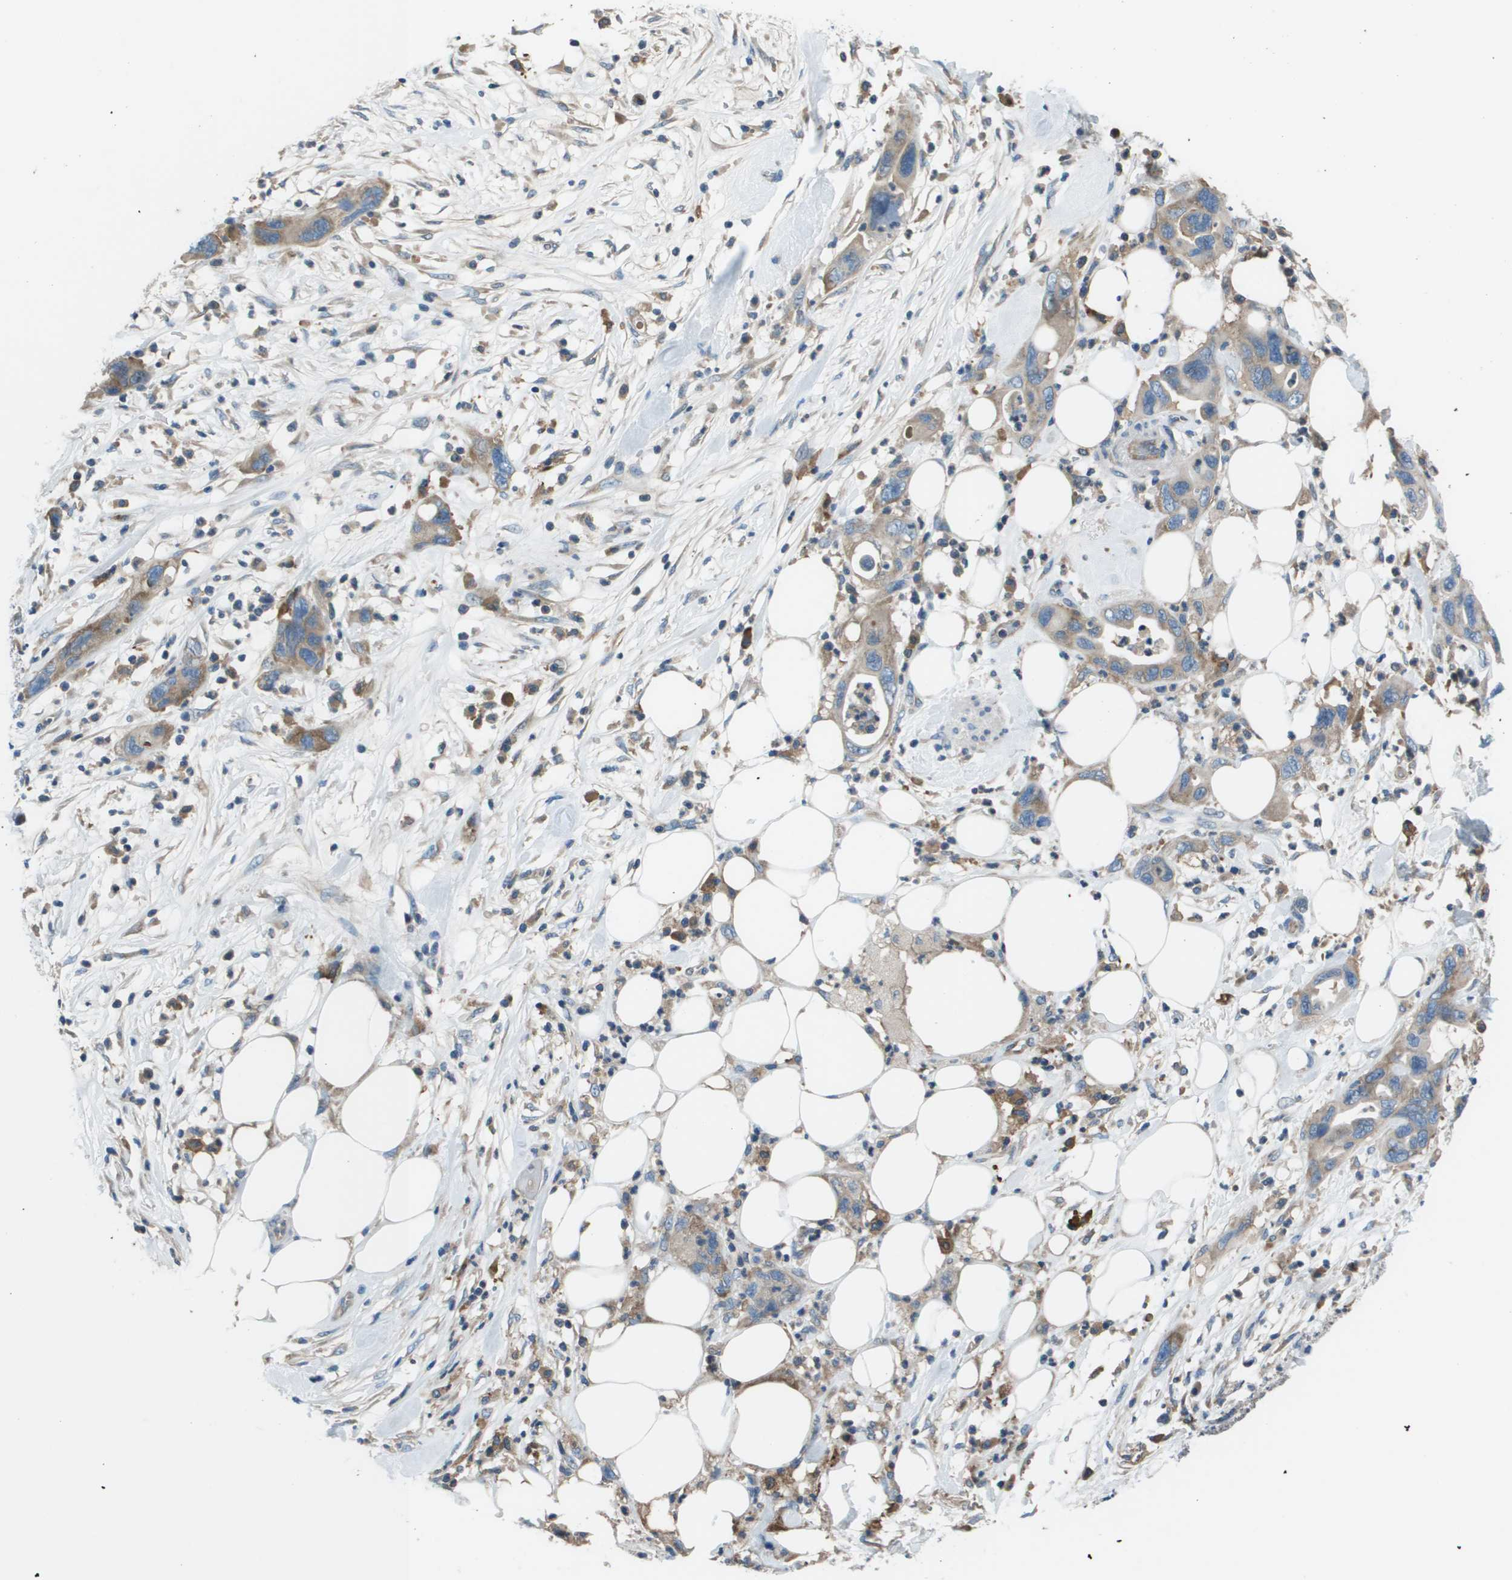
{"staining": {"intensity": "moderate", "quantity": "<25%", "location": "cytoplasmic/membranous"}, "tissue": "pancreatic cancer", "cell_type": "Tumor cells", "image_type": "cancer", "snomed": [{"axis": "morphology", "description": "Adenocarcinoma, NOS"}, {"axis": "topography", "description": "Pancreas"}], "caption": "Protein expression analysis of human pancreatic adenocarcinoma reveals moderate cytoplasmic/membranous expression in about <25% of tumor cells.", "gene": "EIF3B", "patient": {"sex": "female", "age": 71}}